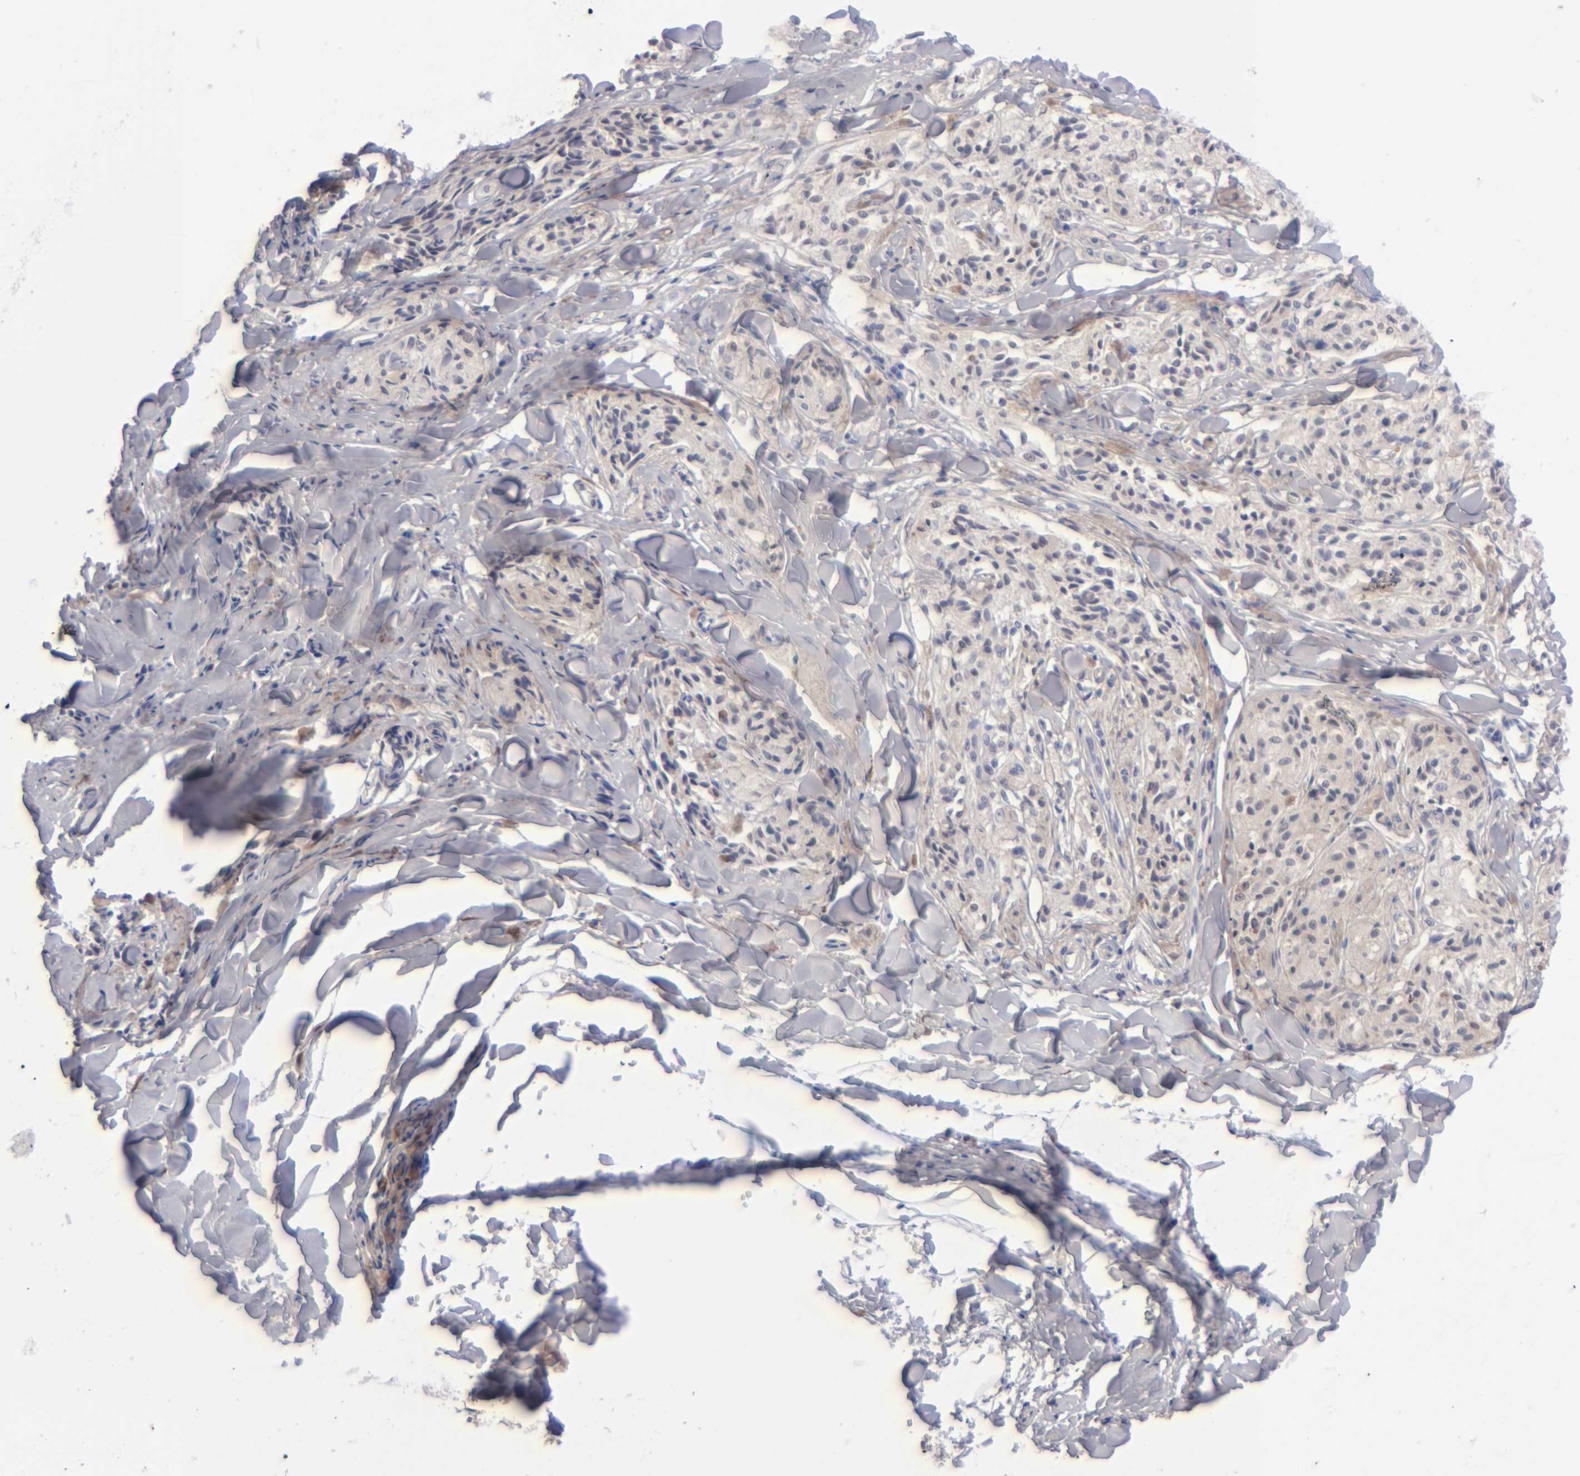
{"staining": {"intensity": "weak", "quantity": ">75%", "location": "cytoplasmic/membranous"}, "tissue": "melanoma", "cell_type": "Tumor cells", "image_type": "cancer", "snomed": [{"axis": "morphology", "description": "Malignant melanoma, Metastatic site"}, {"axis": "topography", "description": "Skin"}], "caption": "A brown stain labels weak cytoplasmic/membranous expression of a protein in human malignant melanoma (metastatic site) tumor cells.", "gene": "MGAM", "patient": {"sex": "female", "age": 66}}